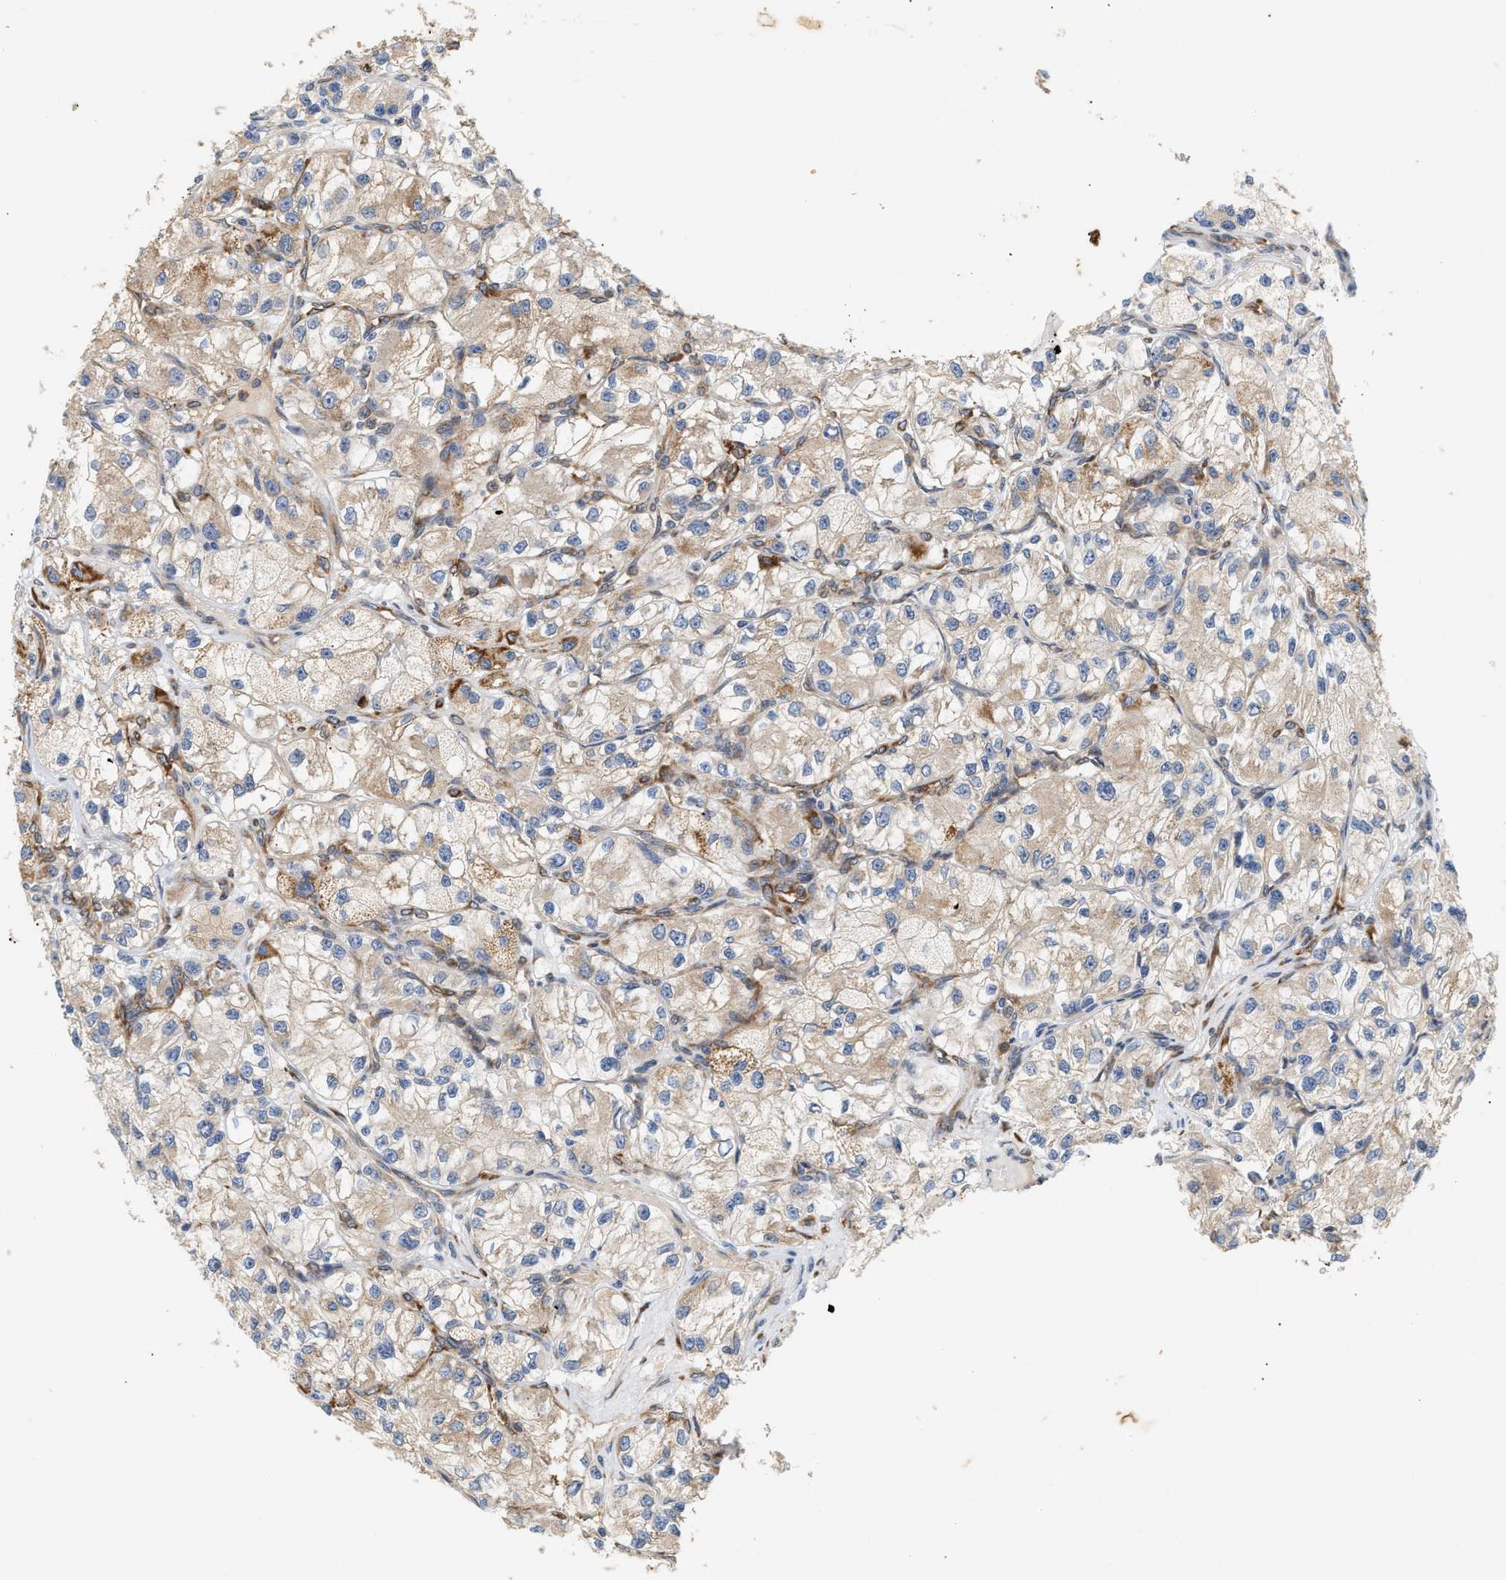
{"staining": {"intensity": "moderate", "quantity": "25%-75%", "location": "cytoplasmic/membranous"}, "tissue": "renal cancer", "cell_type": "Tumor cells", "image_type": "cancer", "snomed": [{"axis": "morphology", "description": "Adenocarcinoma, NOS"}, {"axis": "topography", "description": "Kidney"}], "caption": "Renal cancer (adenocarcinoma) stained with IHC reveals moderate cytoplasmic/membranous positivity in approximately 25%-75% of tumor cells. The staining is performed using DAB (3,3'-diaminobenzidine) brown chromogen to label protein expression. The nuclei are counter-stained blue using hematoxylin.", "gene": "PLCD1", "patient": {"sex": "female", "age": 57}}